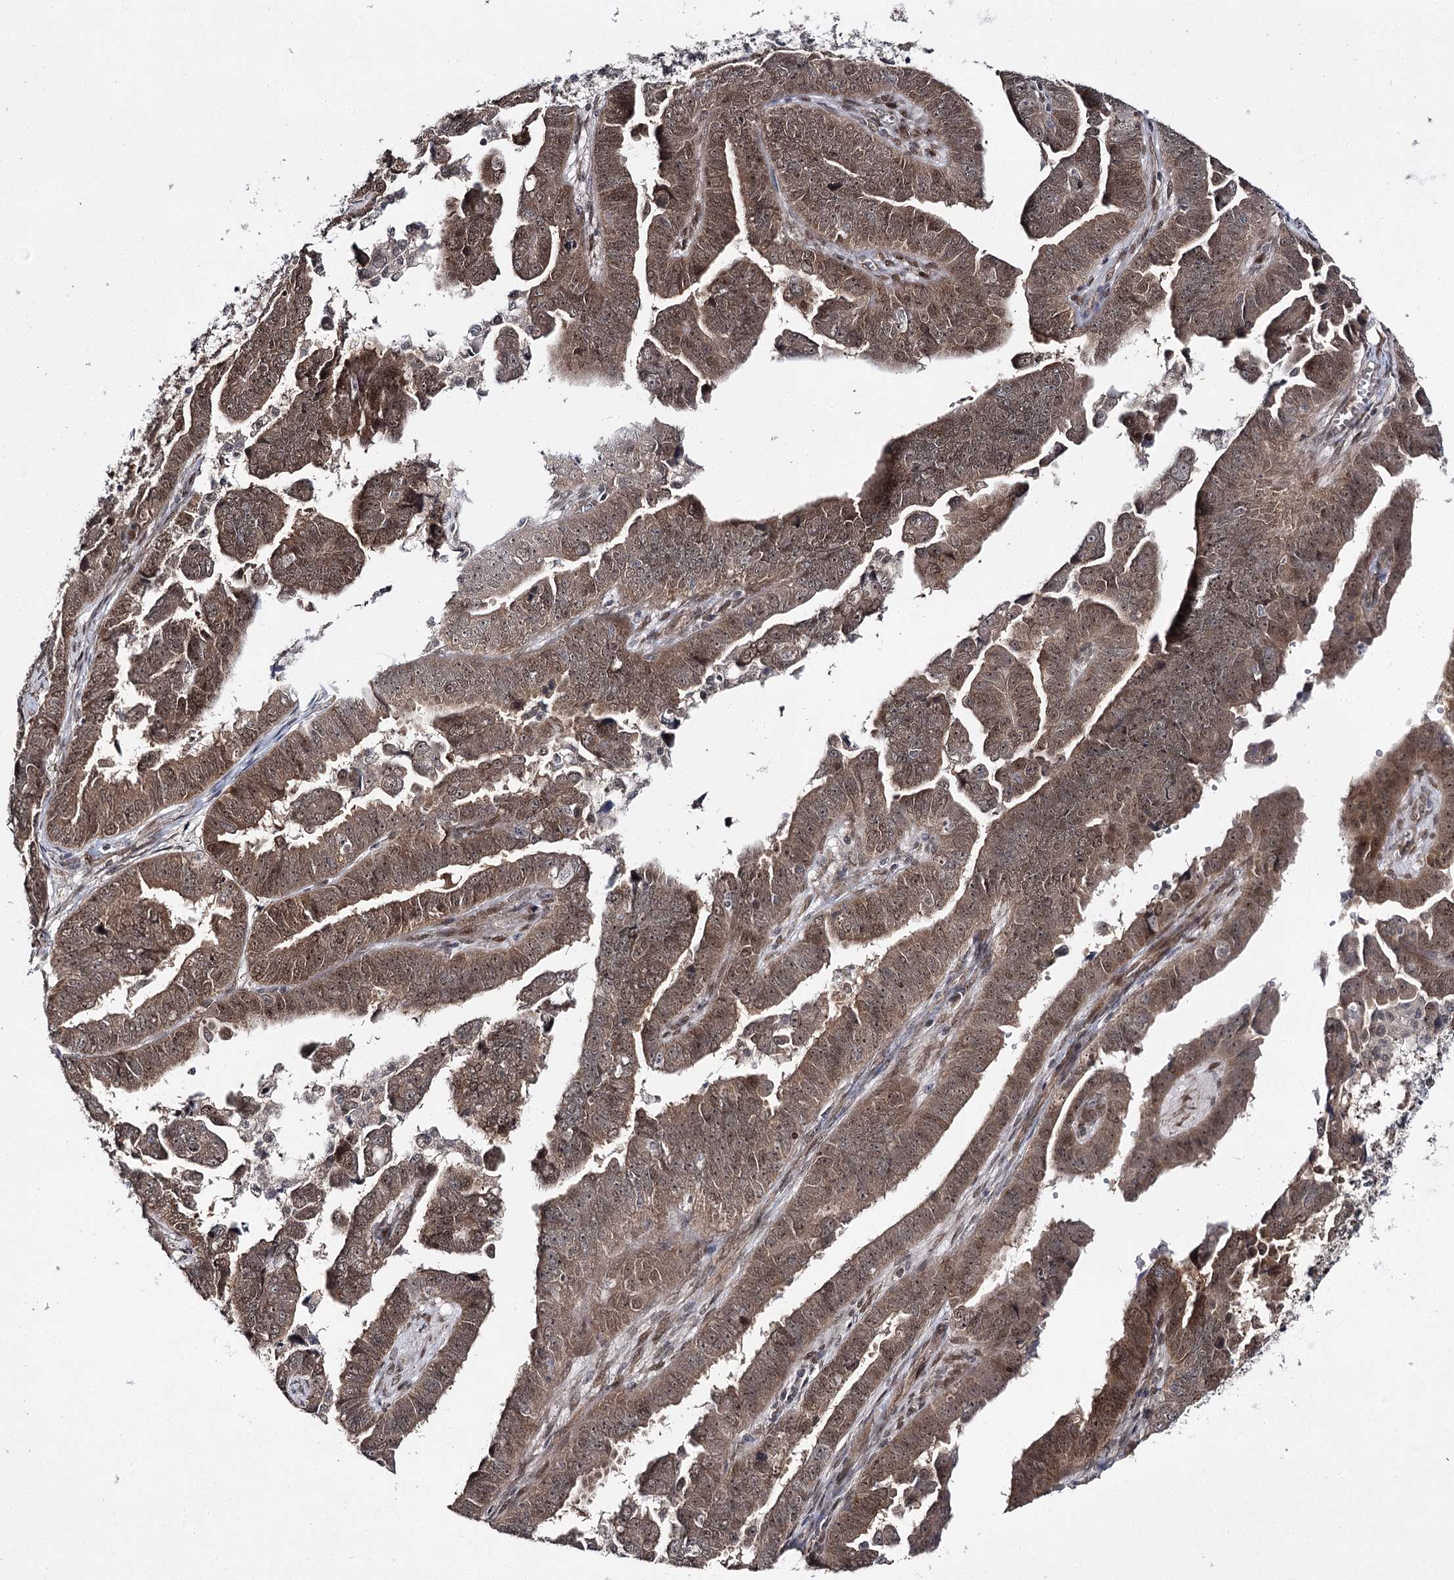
{"staining": {"intensity": "moderate", "quantity": ">75%", "location": "cytoplasmic/membranous,nuclear"}, "tissue": "endometrial cancer", "cell_type": "Tumor cells", "image_type": "cancer", "snomed": [{"axis": "morphology", "description": "Adenocarcinoma, NOS"}, {"axis": "topography", "description": "Endometrium"}], "caption": "This micrograph displays immunohistochemistry staining of adenocarcinoma (endometrial), with medium moderate cytoplasmic/membranous and nuclear positivity in approximately >75% of tumor cells.", "gene": "DCUN1D4", "patient": {"sex": "female", "age": 75}}